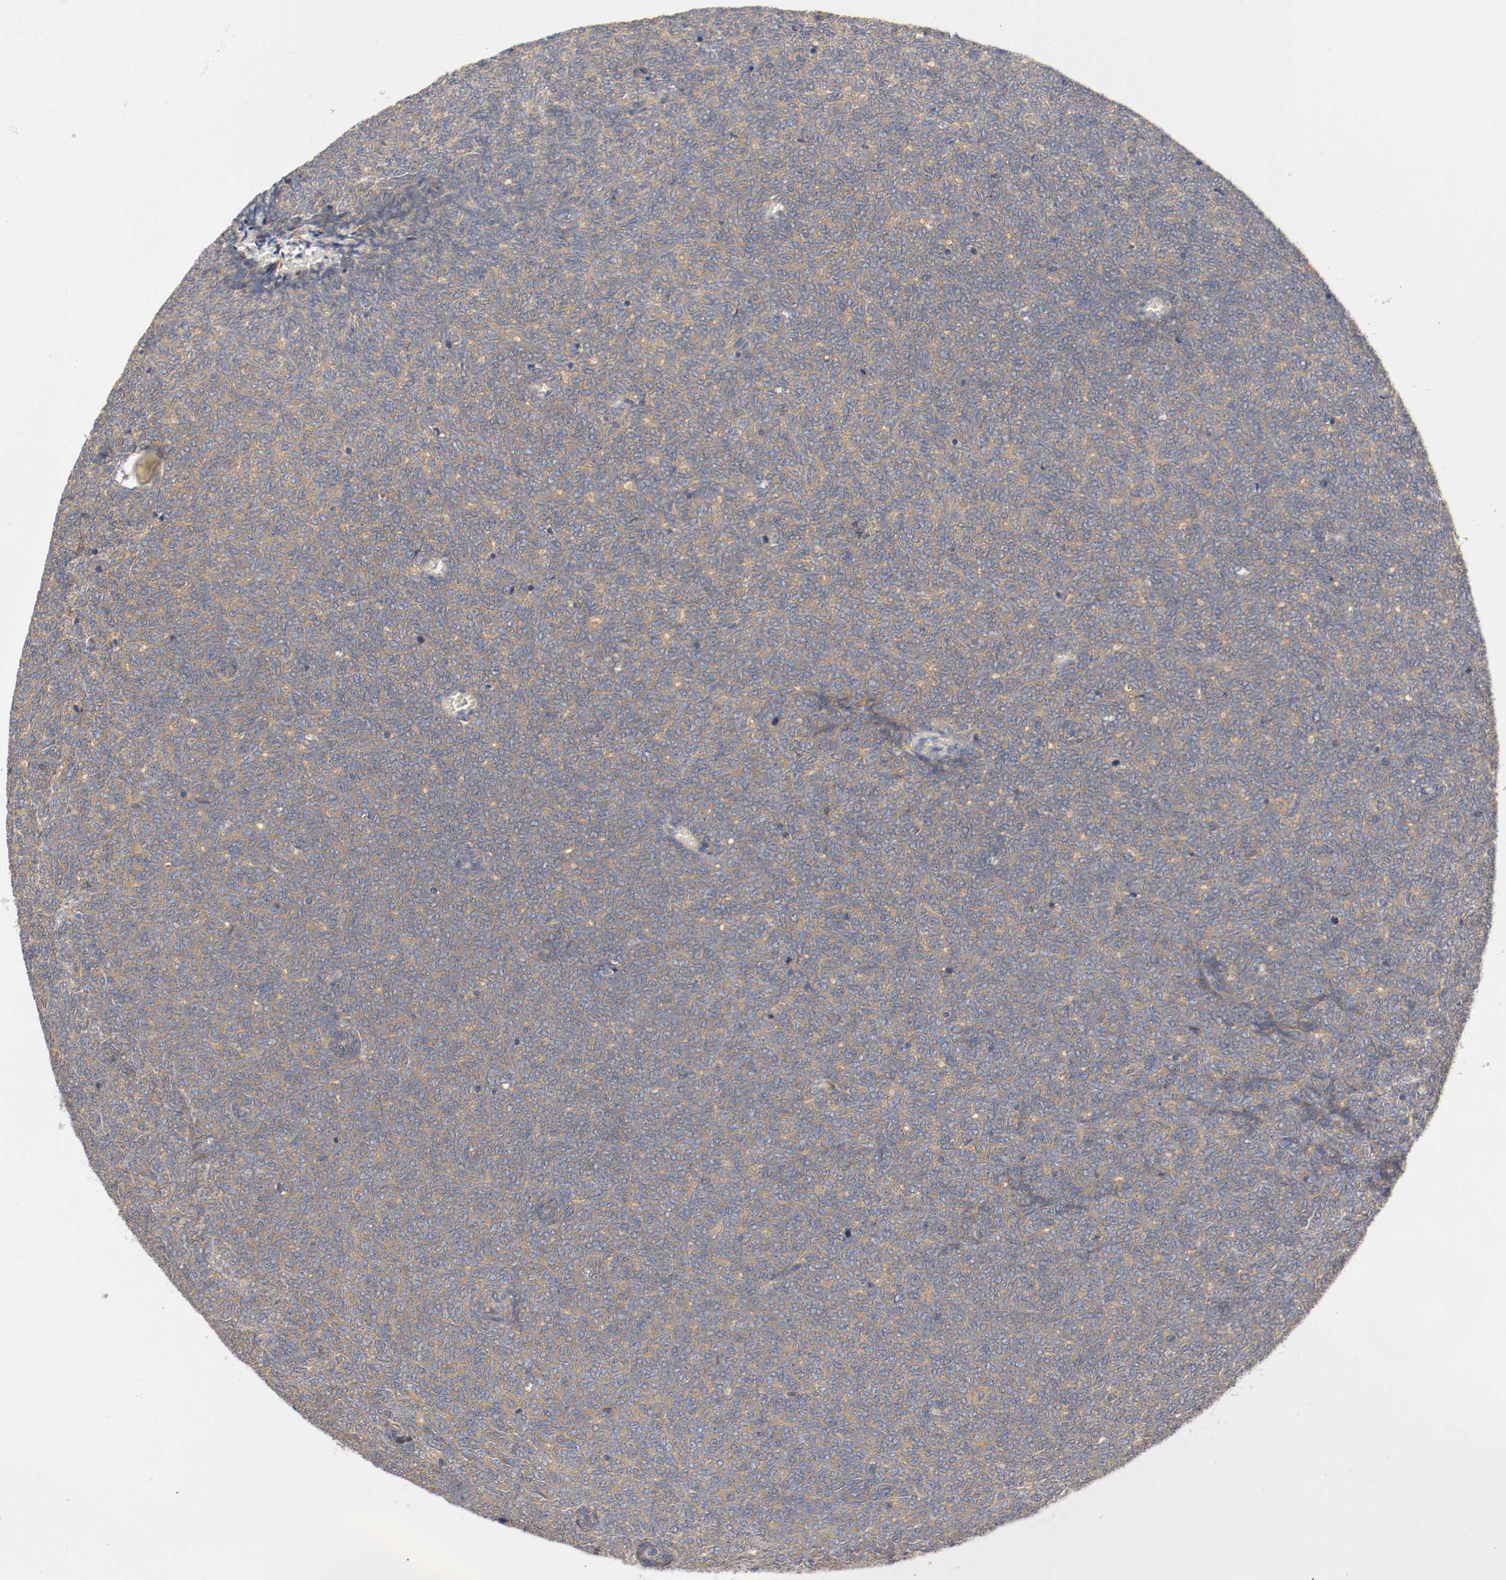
{"staining": {"intensity": "moderate", "quantity": ">75%", "location": "cytoplasmic/membranous"}, "tissue": "renal cancer", "cell_type": "Tumor cells", "image_type": "cancer", "snomed": [{"axis": "morphology", "description": "Neoplasm, malignant, NOS"}, {"axis": "topography", "description": "Kidney"}], "caption": "Renal cancer (malignant neoplasm) tissue exhibits moderate cytoplasmic/membranous staining in approximately >75% of tumor cells, visualized by immunohistochemistry. The protein is shown in brown color, while the nuclei are stained blue.", "gene": "HGS", "patient": {"sex": "male", "age": 28}}